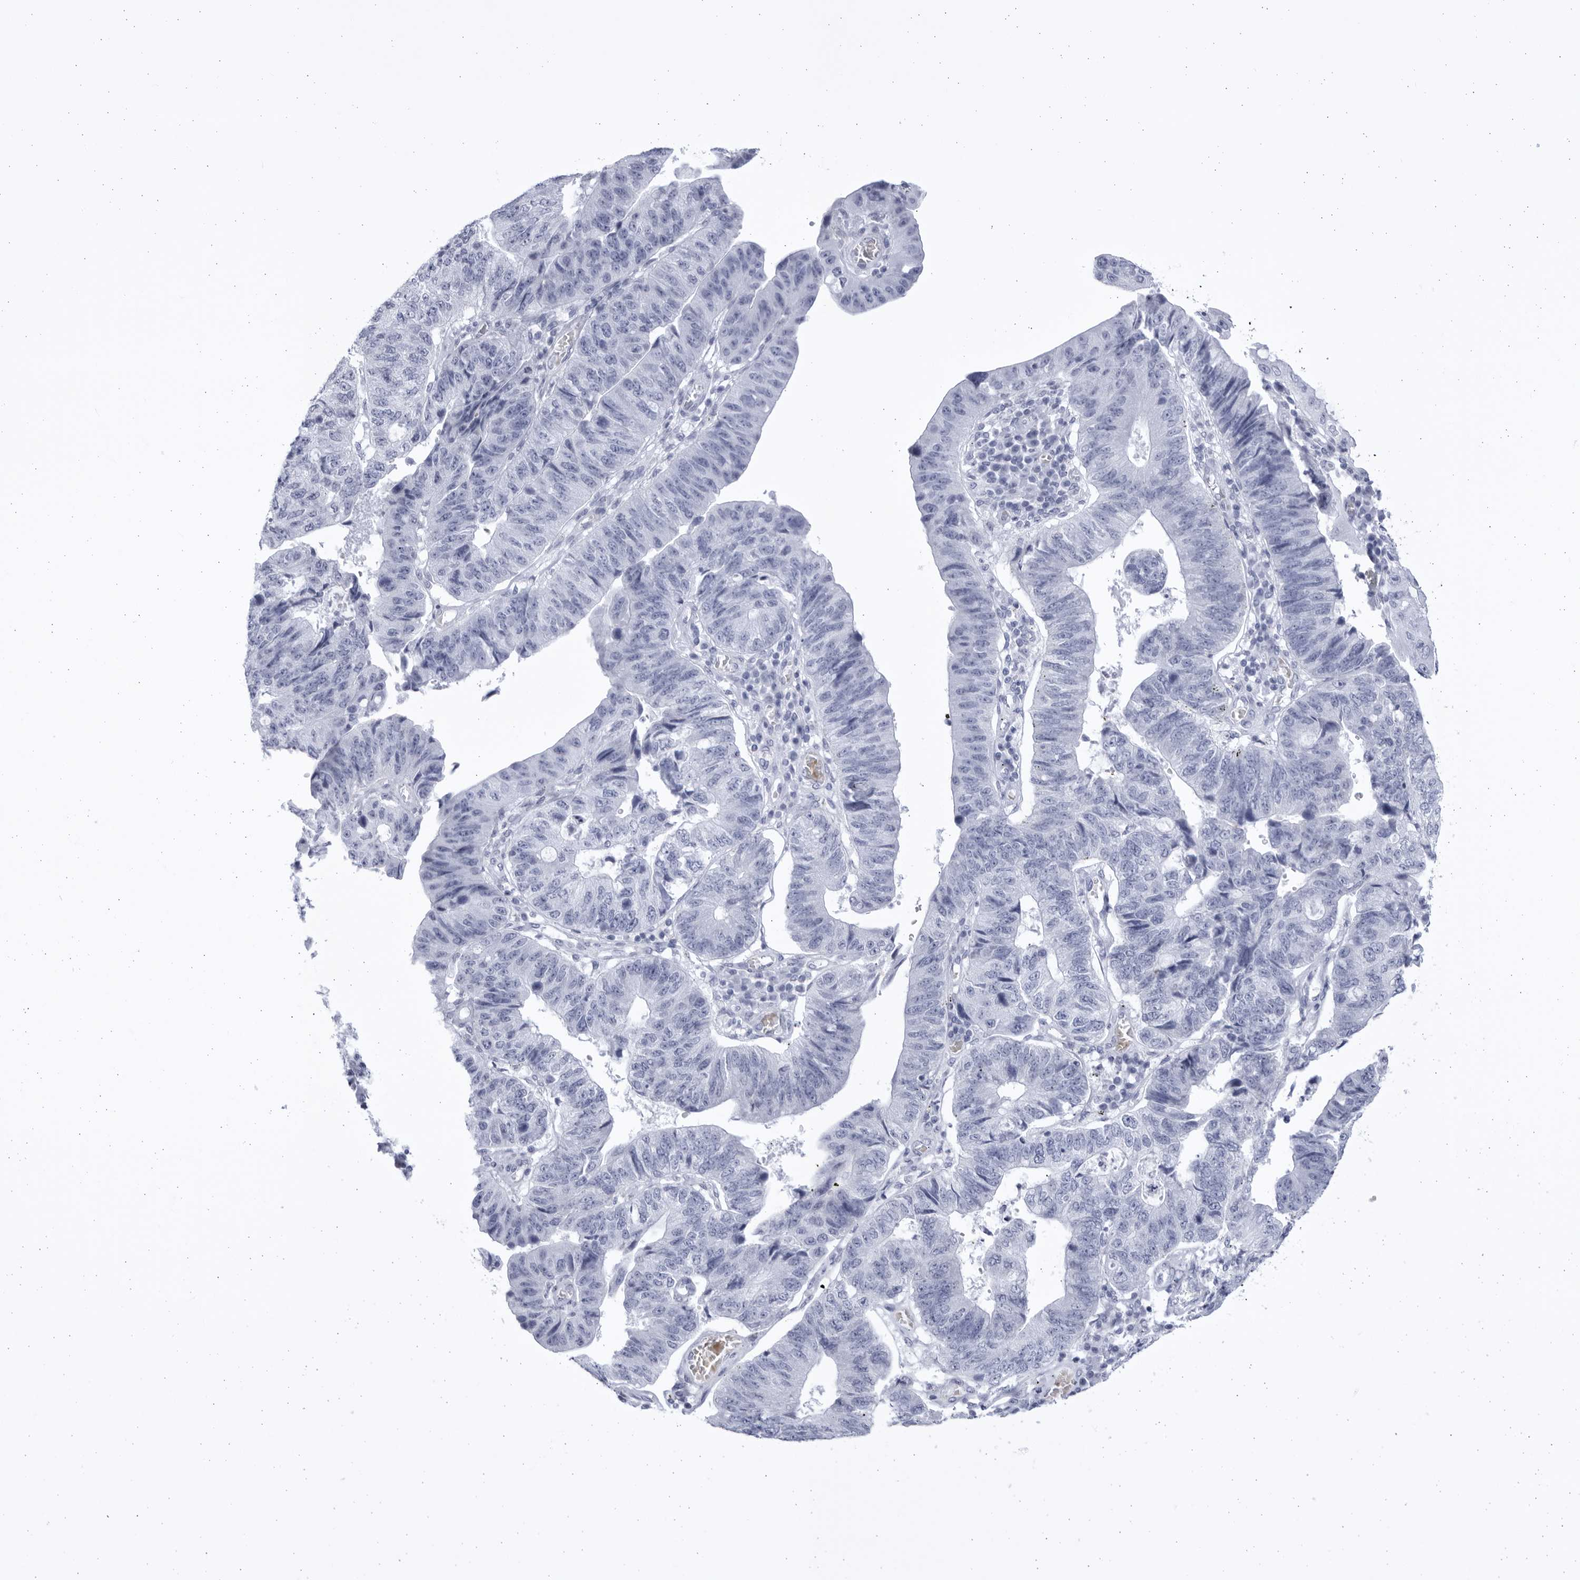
{"staining": {"intensity": "negative", "quantity": "none", "location": "none"}, "tissue": "stomach cancer", "cell_type": "Tumor cells", "image_type": "cancer", "snomed": [{"axis": "morphology", "description": "Adenocarcinoma, NOS"}, {"axis": "topography", "description": "Stomach"}], "caption": "High magnification brightfield microscopy of stomach cancer (adenocarcinoma) stained with DAB (brown) and counterstained with hematoxylin (blue): tumor cells show no significant expression.", "gene": "CCDC181", "patient": {"sex": "male", "age": 59}}